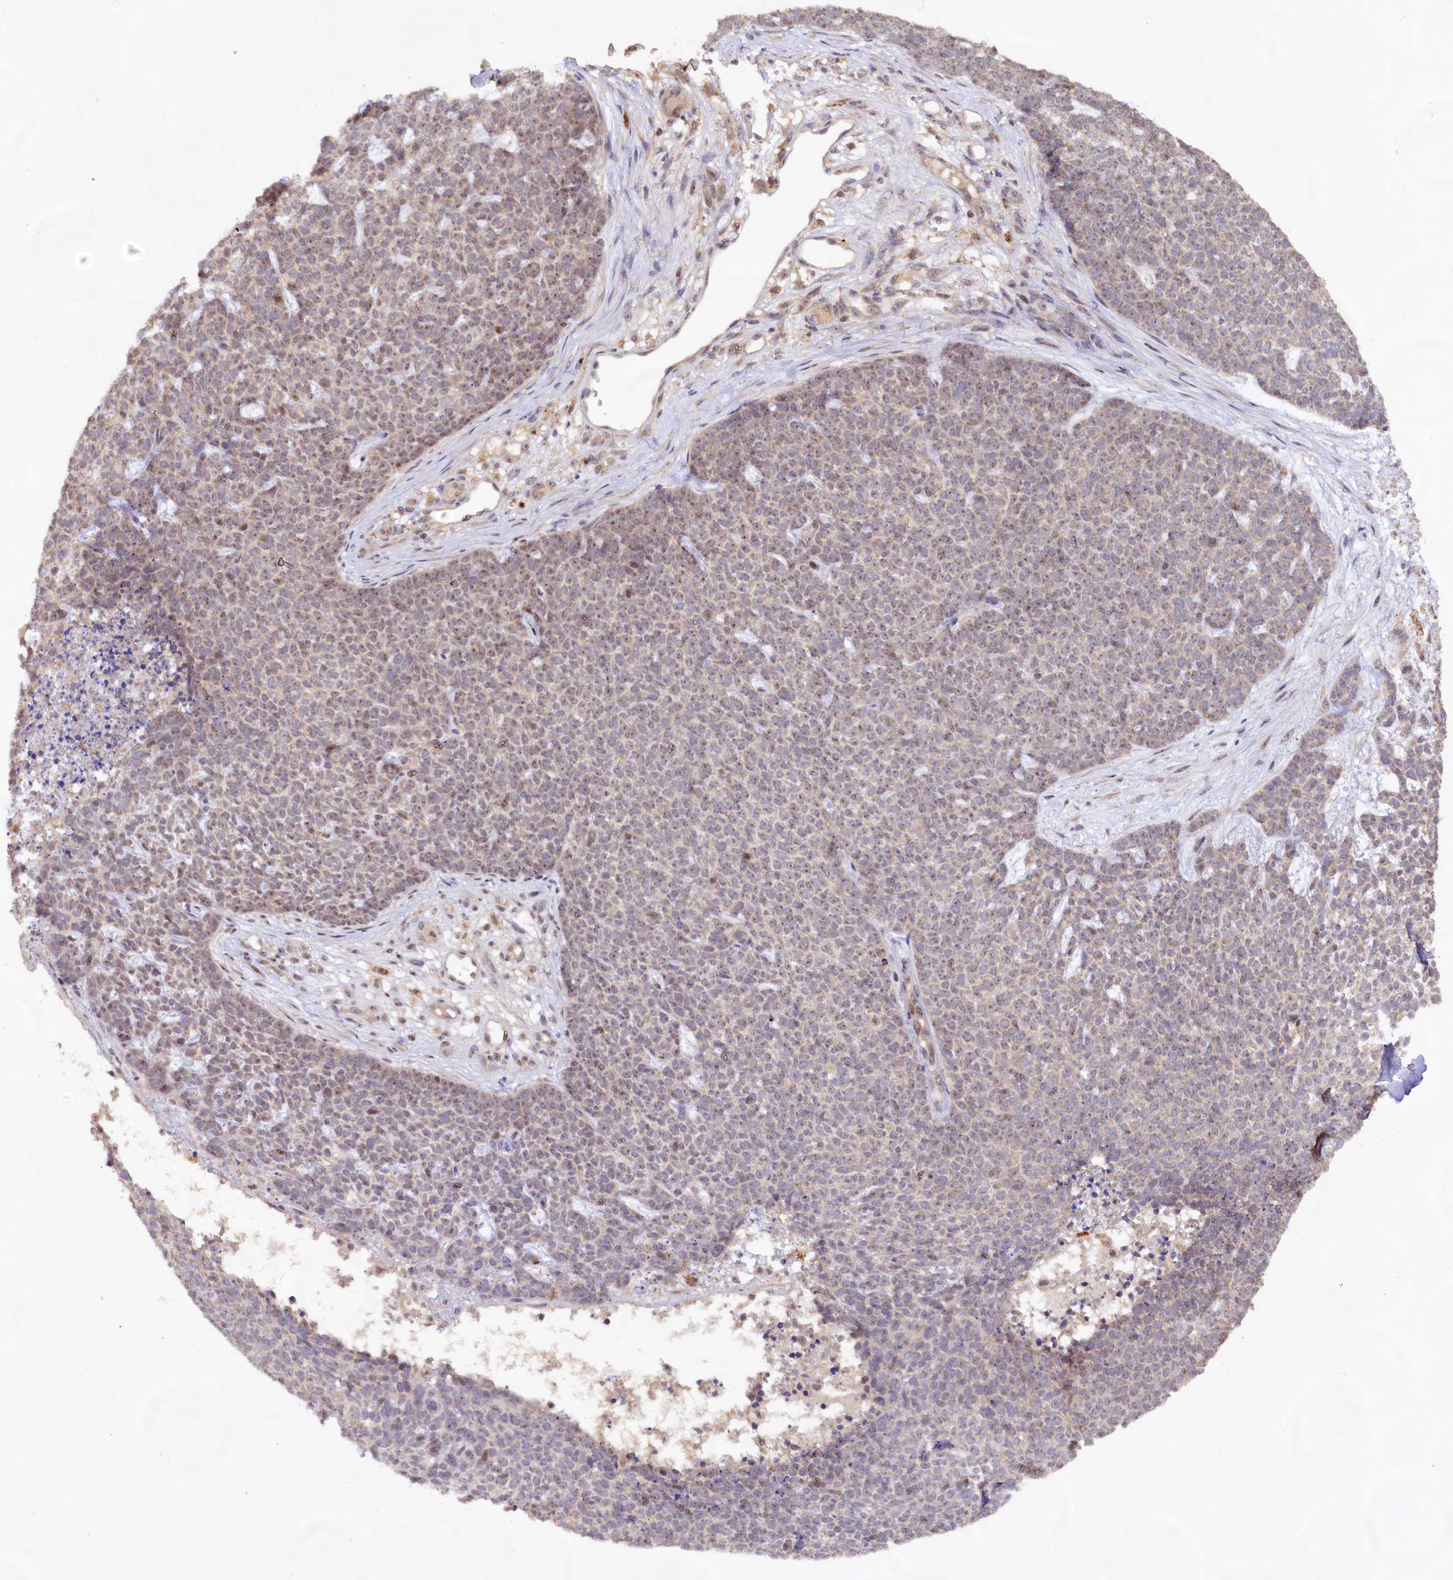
{"staining": {"intensity": "weak", "quantity": "25%-75%", "location": "nuclear"}, "tissue": "skin cancer", "cell_type": "Tumor cells", "image_type": "cancer", "snomed": [{"axis": "morphology", "description": "Basal cell carcinoma"}, {"axis": "topography", "description": "Skin"}], "caption": "Weak nuclear expression for a protein is appreciated in approximately 25%-75% of tumor cells of basal cell carcinoma (skin) using IHC.", "gene": "RRP8", "patient": {"sex": "female", "age": 84}}